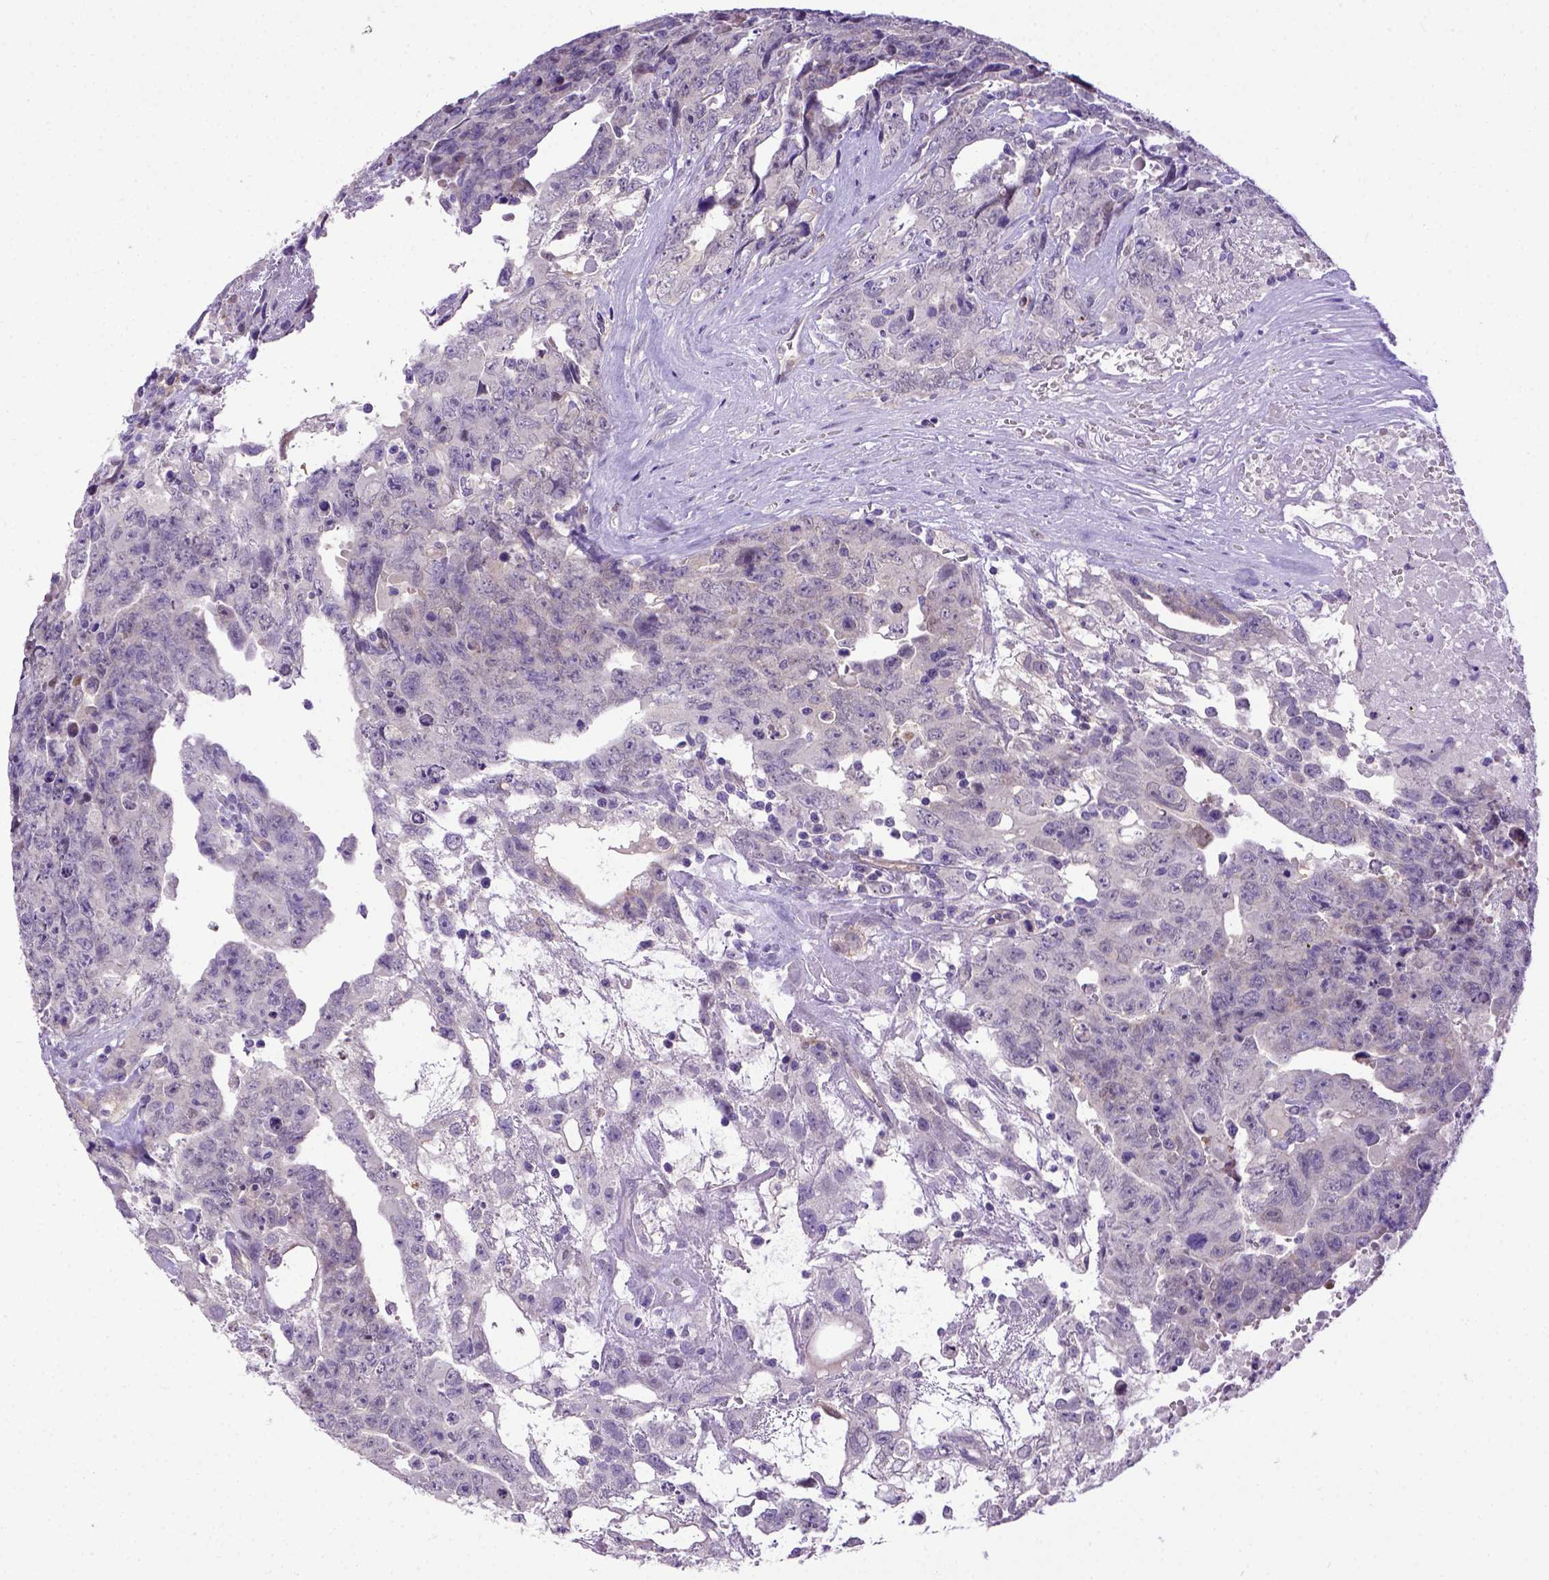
{"staining": {"intensity": "negative", "quantity": "none", "location": "none"}, "tissue": "testis cancer", "cell_type": "Tumor cells", "image_type": "cancer", "snomed": [{"axis": "morphology", "description": "Carcinoma, Embryonal, NOS"}, {"axis": "topography", "description": "Testis"}], "caption": "High magnification brightfield microscopy of testis cancer (embryonal carcinoma) stained with DAB (brown) and counterstained with hematoxylin (blue): tumor cells show no significant staining.", "gene": "BTN1A1", "patient": {"sex": "male", "age": 24}}